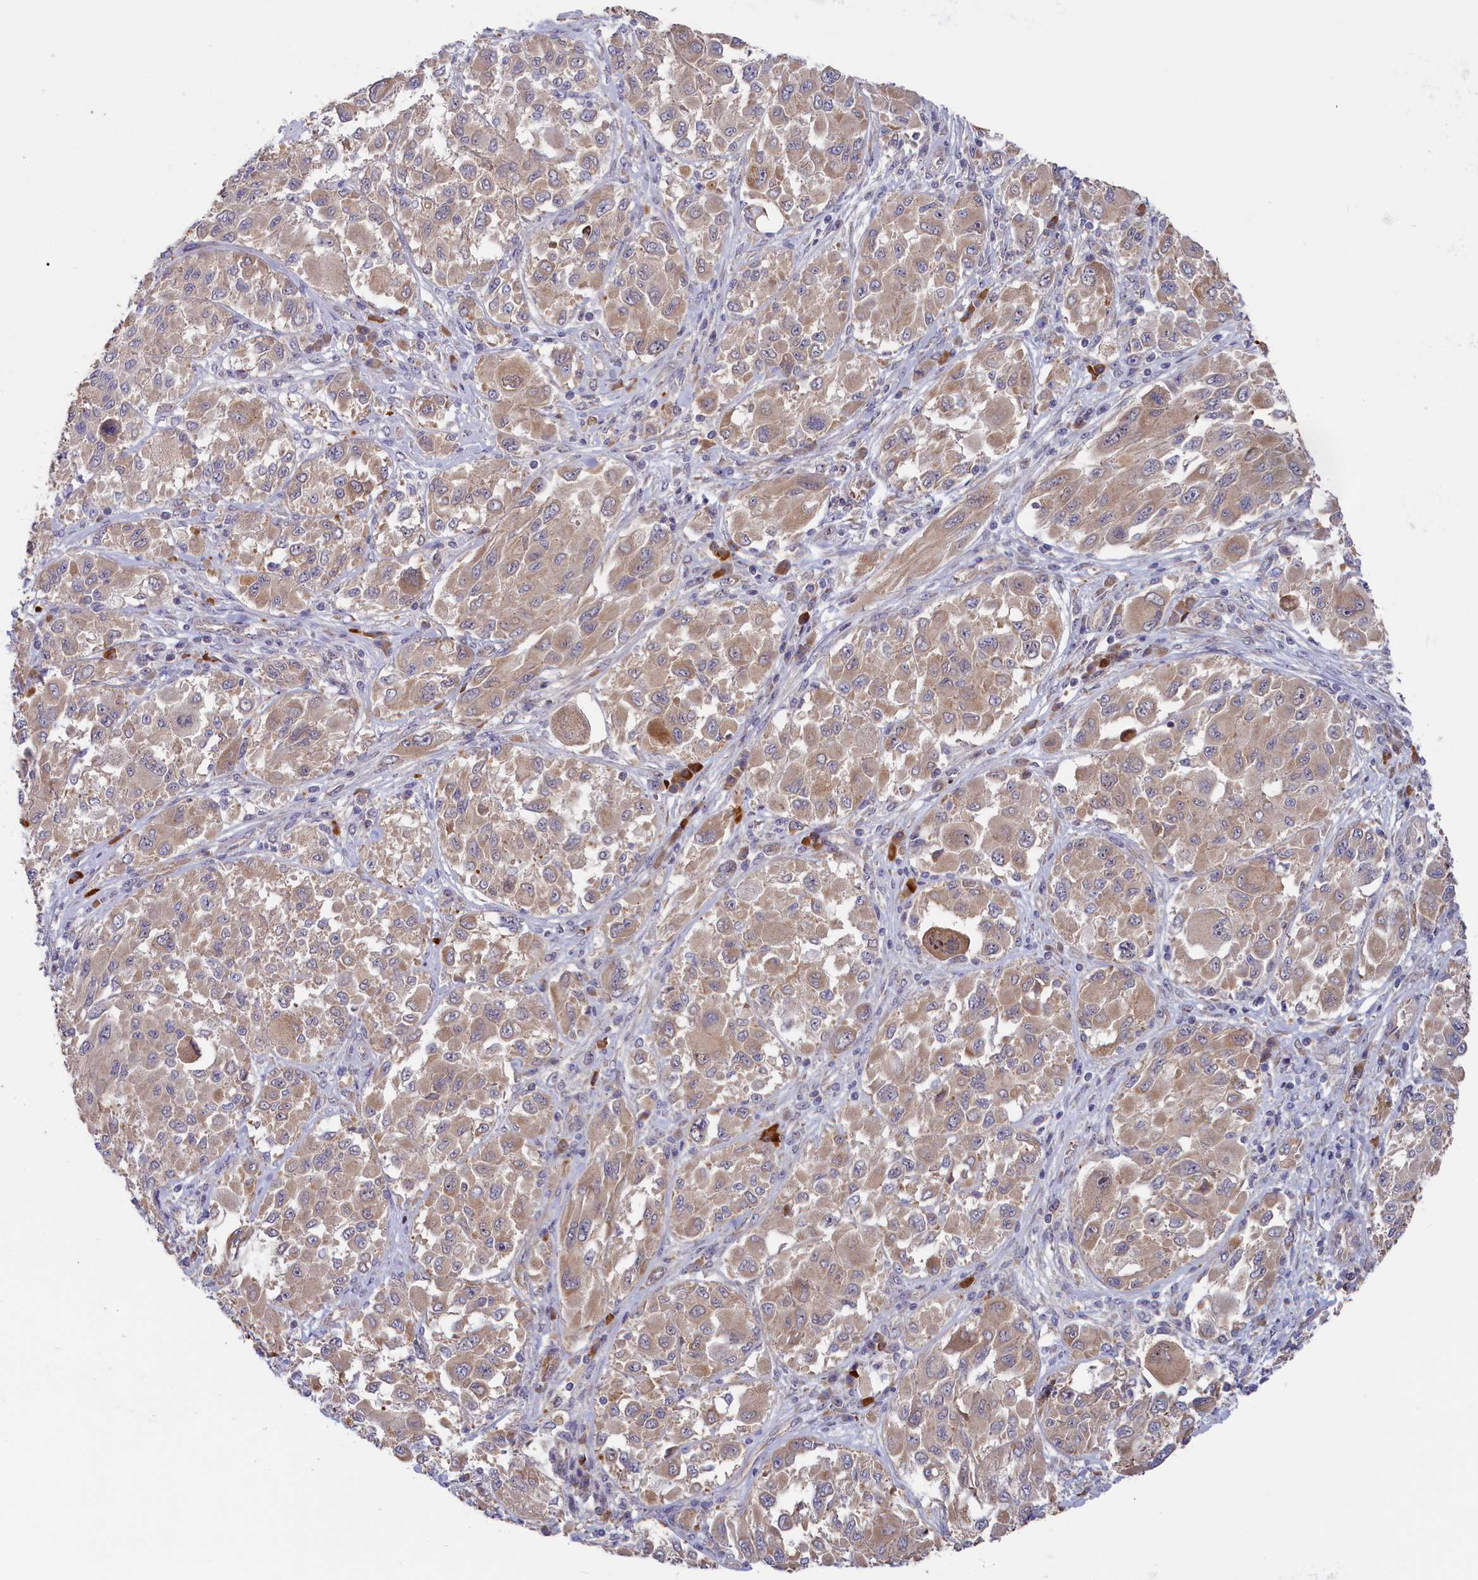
{"staining": {"intensity": "weak", "quantity": "<25%", "location": "cytoplasmic/membranous"}, "tissue": "melanoma", "cell_type": "Tumor cells", "image_type": "cancer", "snomed": [{"axis": "morphology", "description": "Malignant melanoma, NOS"}, {"axis": "topography", "description": "Skin"}], "caption": "Immunohistochemistry of malignant melanoma displays no positivity in tumor cells.", "gene": "CEP44", "patient": {"sex": "female", "age": 91}}